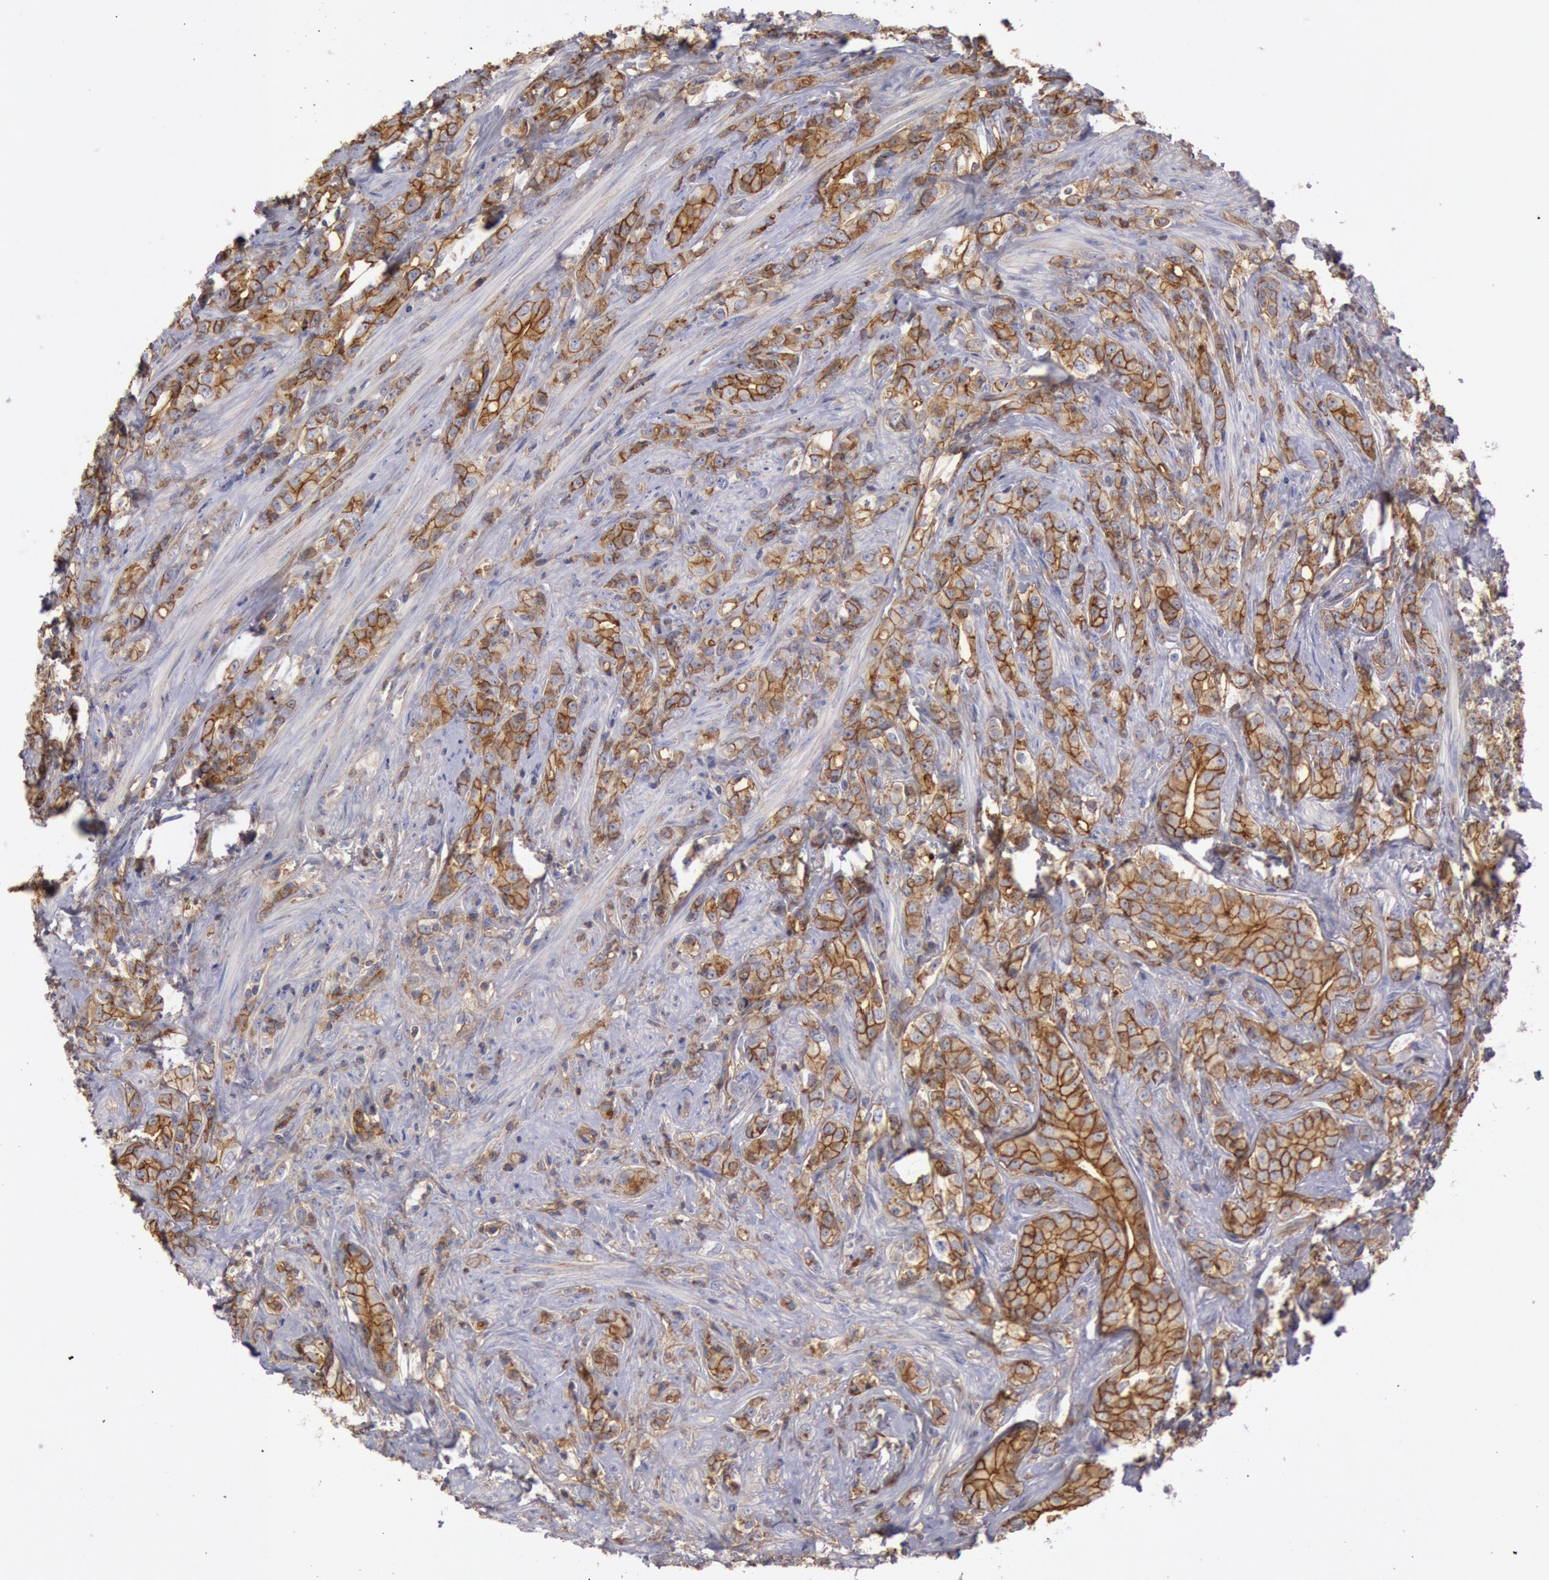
{"staining": {"intensity": "strong", "quantity": ">75%", "location": "cytoplasmic/membranous"}, "tissue": "prostate cancer", "cell_type": "Tumor cells", "image_type": "cancer", "snomed": [{"axis": "morphology", "description": "Adenocarcinoma, Medium grade"}, {"axis": "topography", "description": "Prostate"}], "caption": "Brown immunohistochemical staining in human prostate cancer (medium-grade adenocarcinoma) demonstrates strong cytoplasmic/membranous staining in about >75% of tumor cells.", "gene": "SNAP23", "patient": {"sex": "male", "age": 59}}